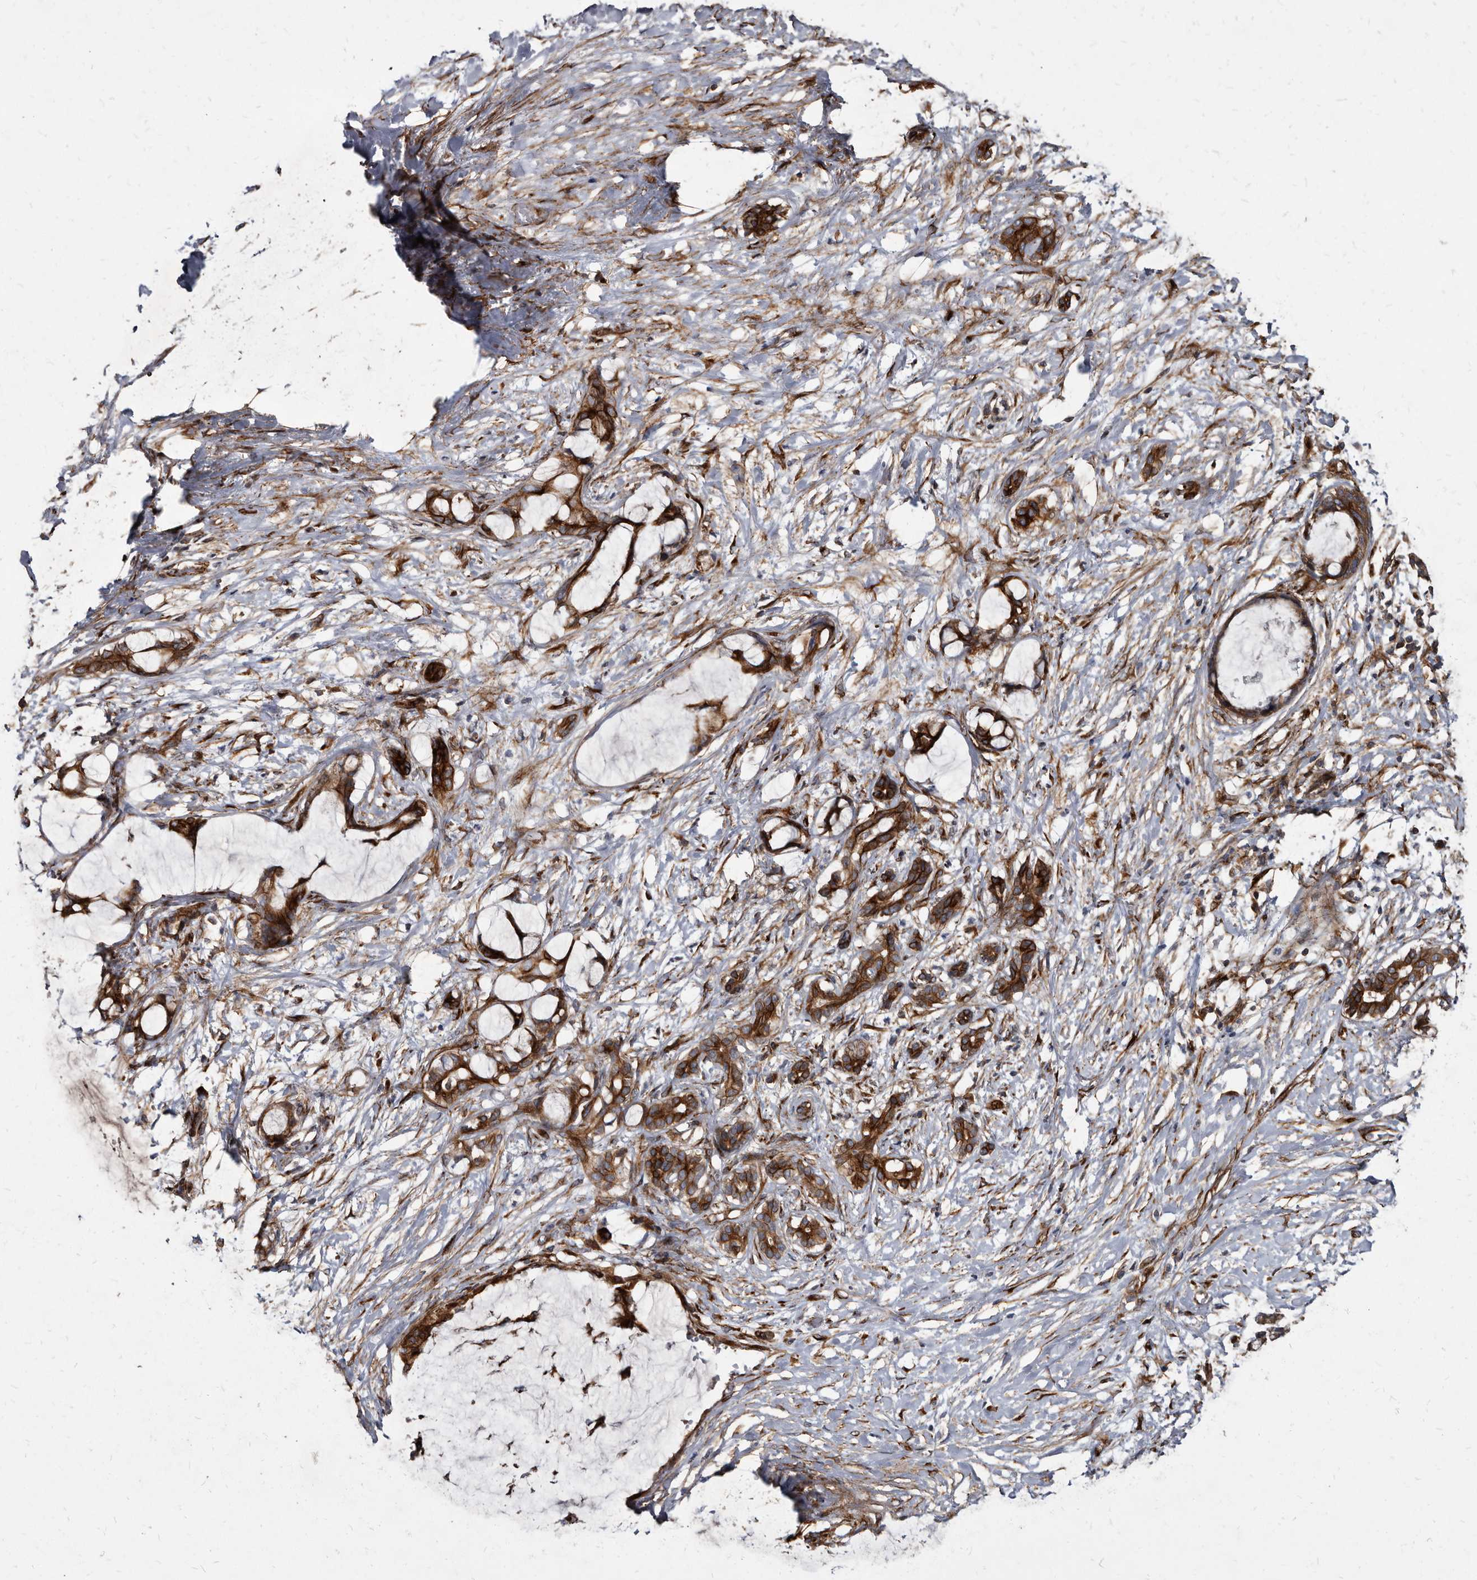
{"staining": {"intensity": "strong", "quantity": ">75%", "location": "cytoplasmic/membranous"}, "tissue": "pancreatic cancer", "cell_type": "Tumor cells", "image_type": "cancer", "snomed": [{"axis": "morphology", "description": "Adenocarcinoma, NOS"}, {"axis": "topography", "description": "Pancreas"}], "caption": "Immunohistochemistry (IHC) (DAB) staining of adenocarcinoma (pancreatic) reveals strong cytoplasmic/membranous protein expression in about >75% of tumor cells.", "gene": "KCTD20", "patient": {"sex": "male", "age": 41}}